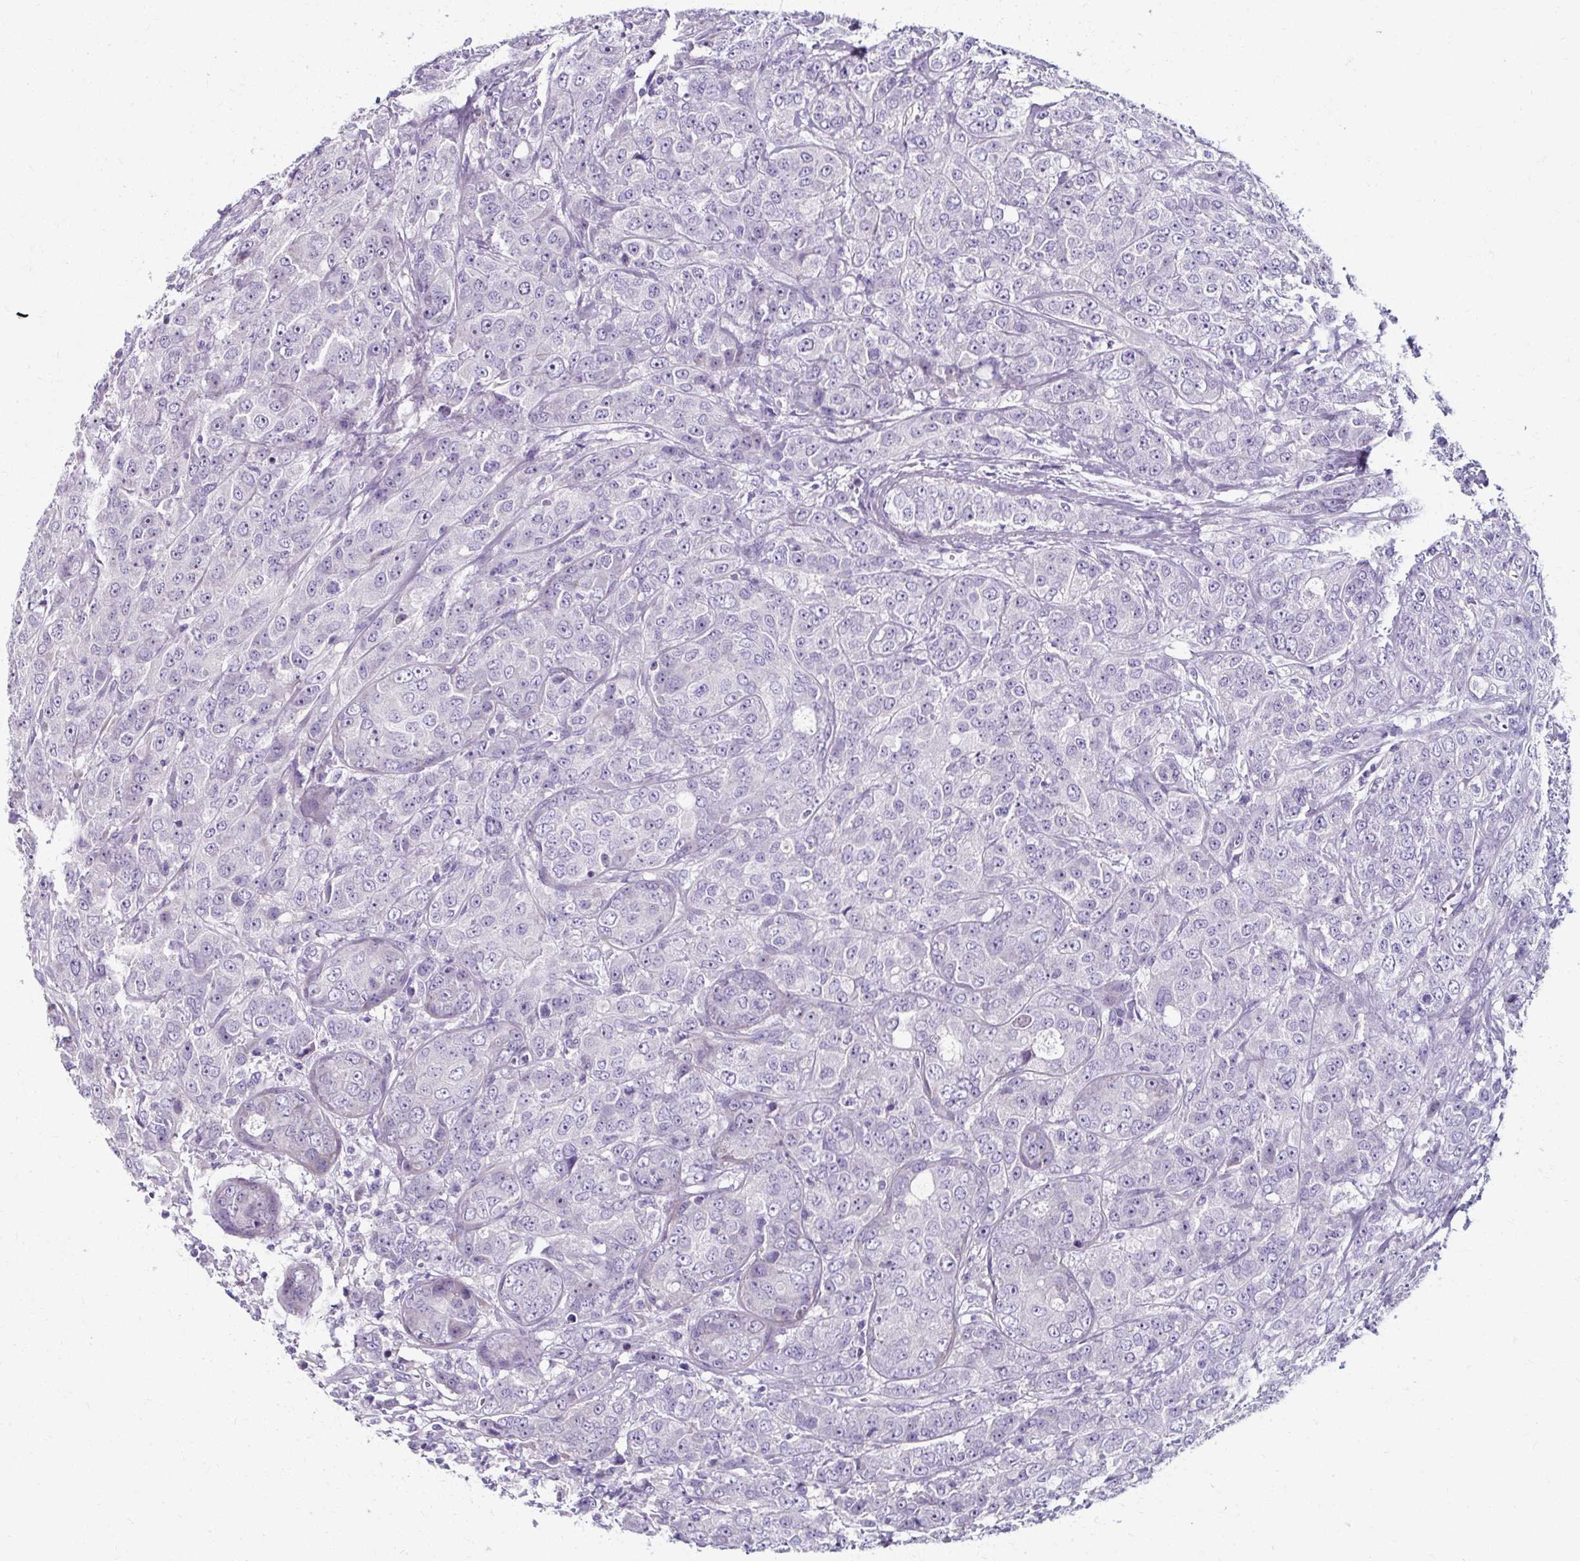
{"staining": {"intensity": "negative", "quantity": "none", "location": "none"}, "tissue": "breast cancer", "cell_type": "Tumor cells", "image_type": "cancer", "snomed": [{"axis": "morphology", "description": "Duct carcinoma"}, {"axis": "topography", "description": "Breast"}], "caption": "Tumor cells show no significant staining in breast intraductal carcinoma.", "gene": "ZNF555", "patient": {"sex": "female", "age": 43}}